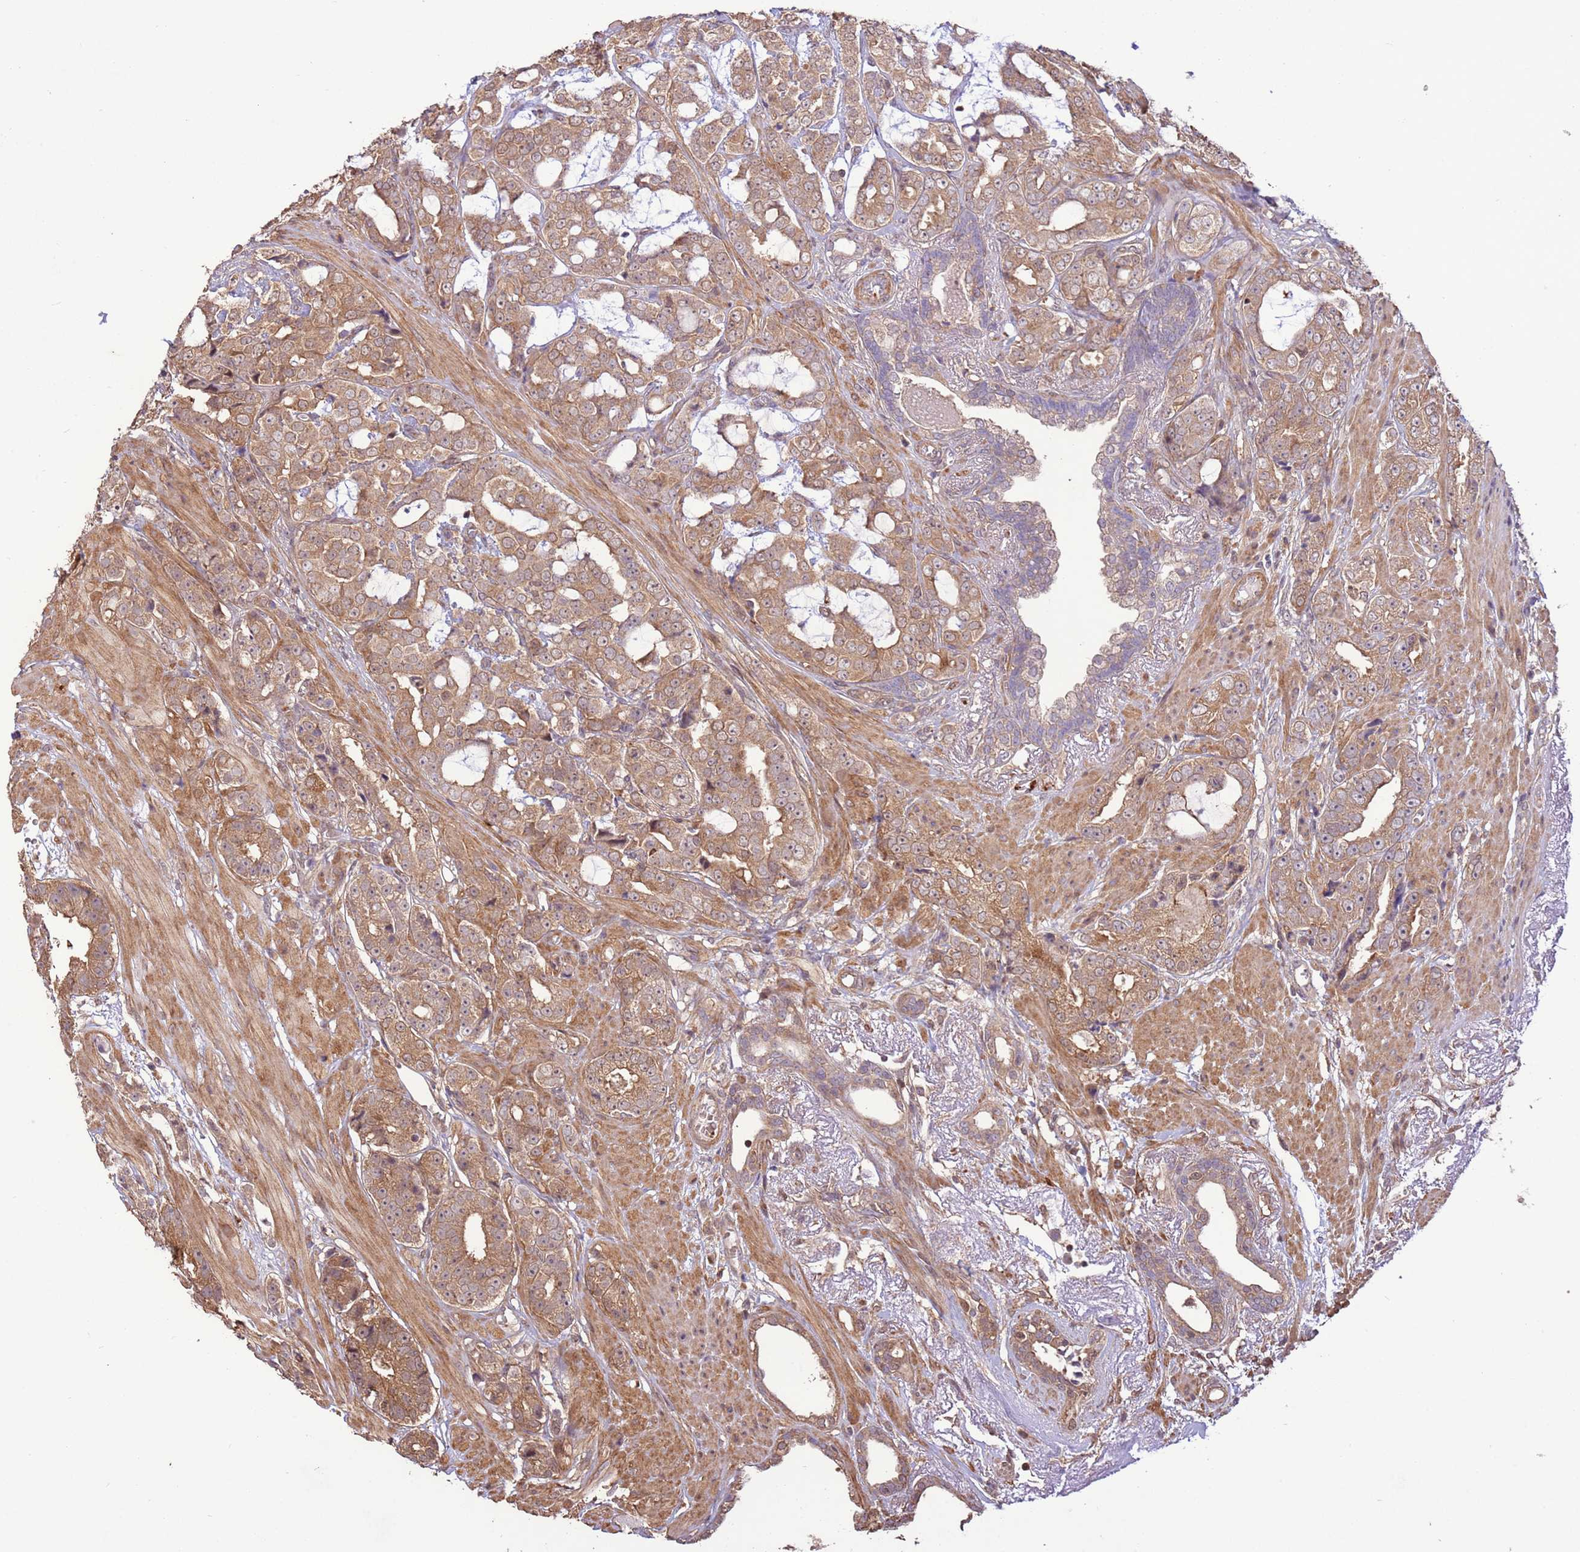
{"staining": {"intensity": "weak", "quantity": ">75%", "location": "cytoplasmic/membranous"}, "tissue": "prostate cancer", "cell_type": "Tumor cells", "image_type": "cancer", "snomed": [{"axis": "morphology", "description": "Adenocarcinoma, High grade"}, {"axis": "topography", "description": "Prostate"}], "caption": "Protein staining of prostate adenocarcinoma (high-grade) tissue reveals weak cytoplasmic/membranous positivity in about >75% of tumor cells.", "gene": "CCDC112", "patient": {"sex": "male", "age": 71}}